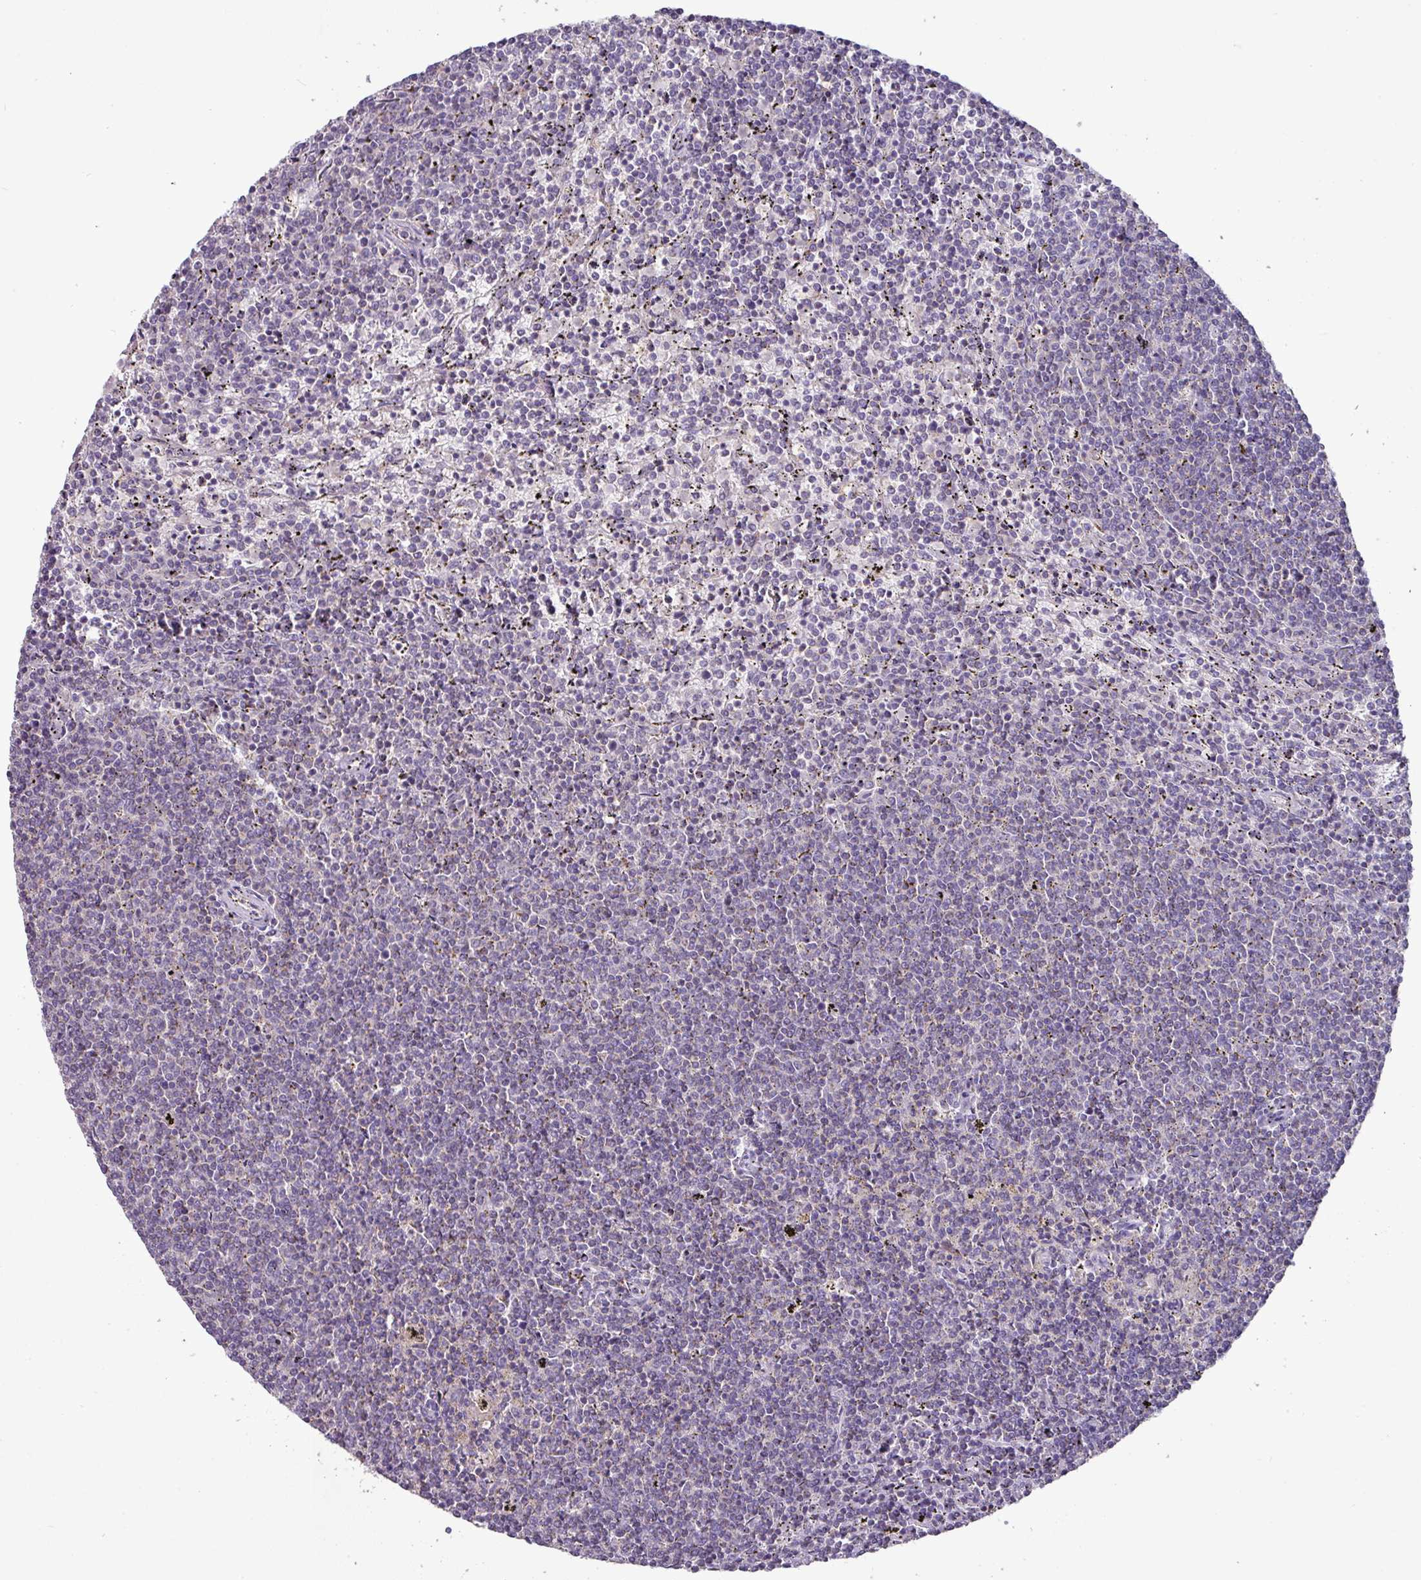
{"staining": {"intensity": "negative", "quantity": "none", "location": "none"}, "tissue": "lymphoma", "cell_type": "Tumor cells", "image_type": "cancer", "snomed": [{"axis": "morphology", "description": "Malignant lymphoma, non-Hodgkin's type, Low grade"}, {"axis": "topography", "description": "Spleen"}], "caption": "This is an immunohistochemistry (IHC) photomicrograph of malignant lymphoma, non-Hodgkin's type (low-grade). There is no staining in tumor cells.", "gene": "TRAPPC1", "patient": {"sex": "female", "age": 50}}